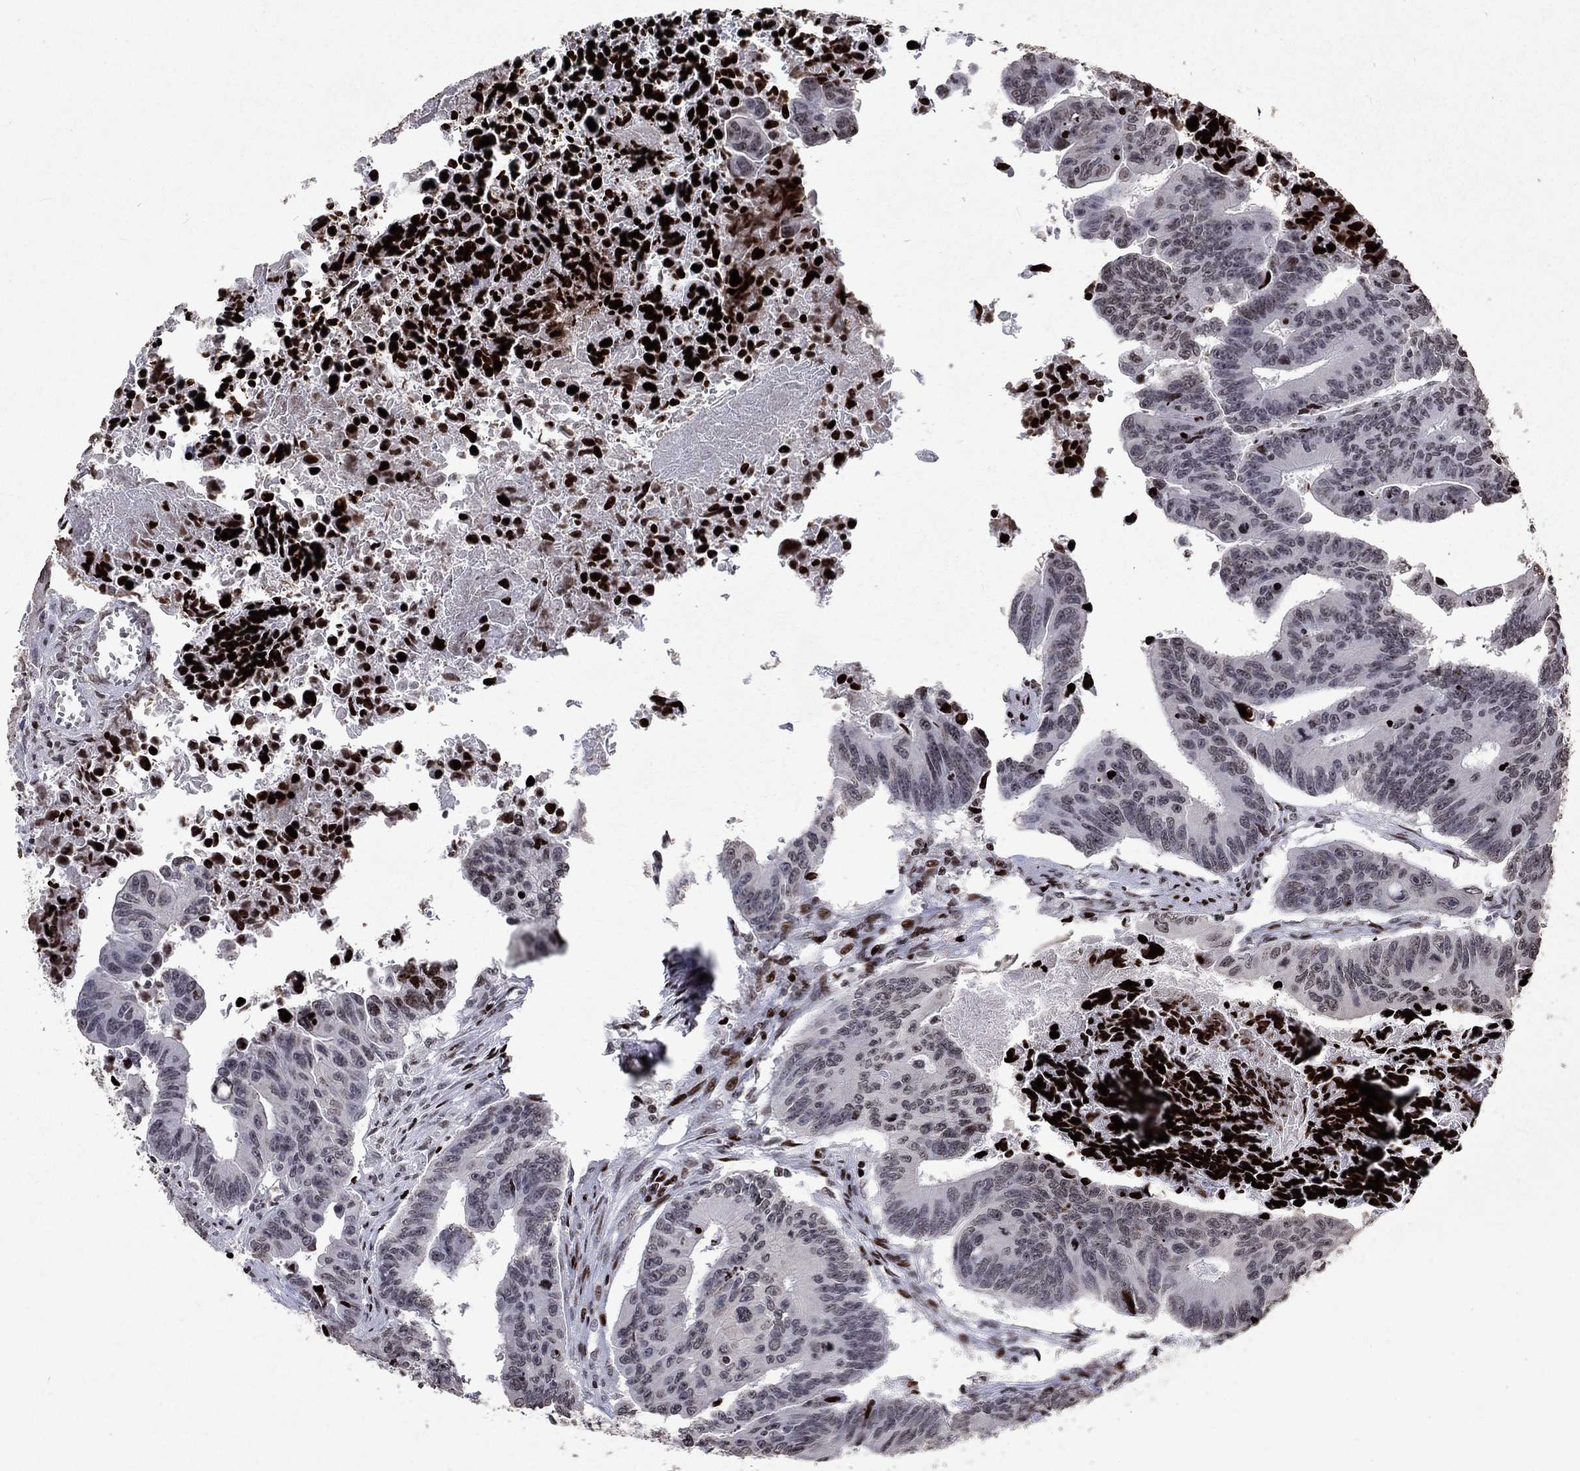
{"staining": {"intensity": "negative", "quantity": "none", "location": "none"}, "tissue": "colorectal cancer", "cell_type": "Tumor cells", "image_type": "cancer", "snomed": [{"axis": "morphology", "description": "Adenocarcinoma, NOS"}, {"axis": "topography", "description": "Colon"}], "caption": "Immunohistochemical staining of adenocarcinoma (colorectal) displays no significant positivity in tumor cells.", "gene": "SRSF3", "patient": {"sex": "female", "age": 87}}